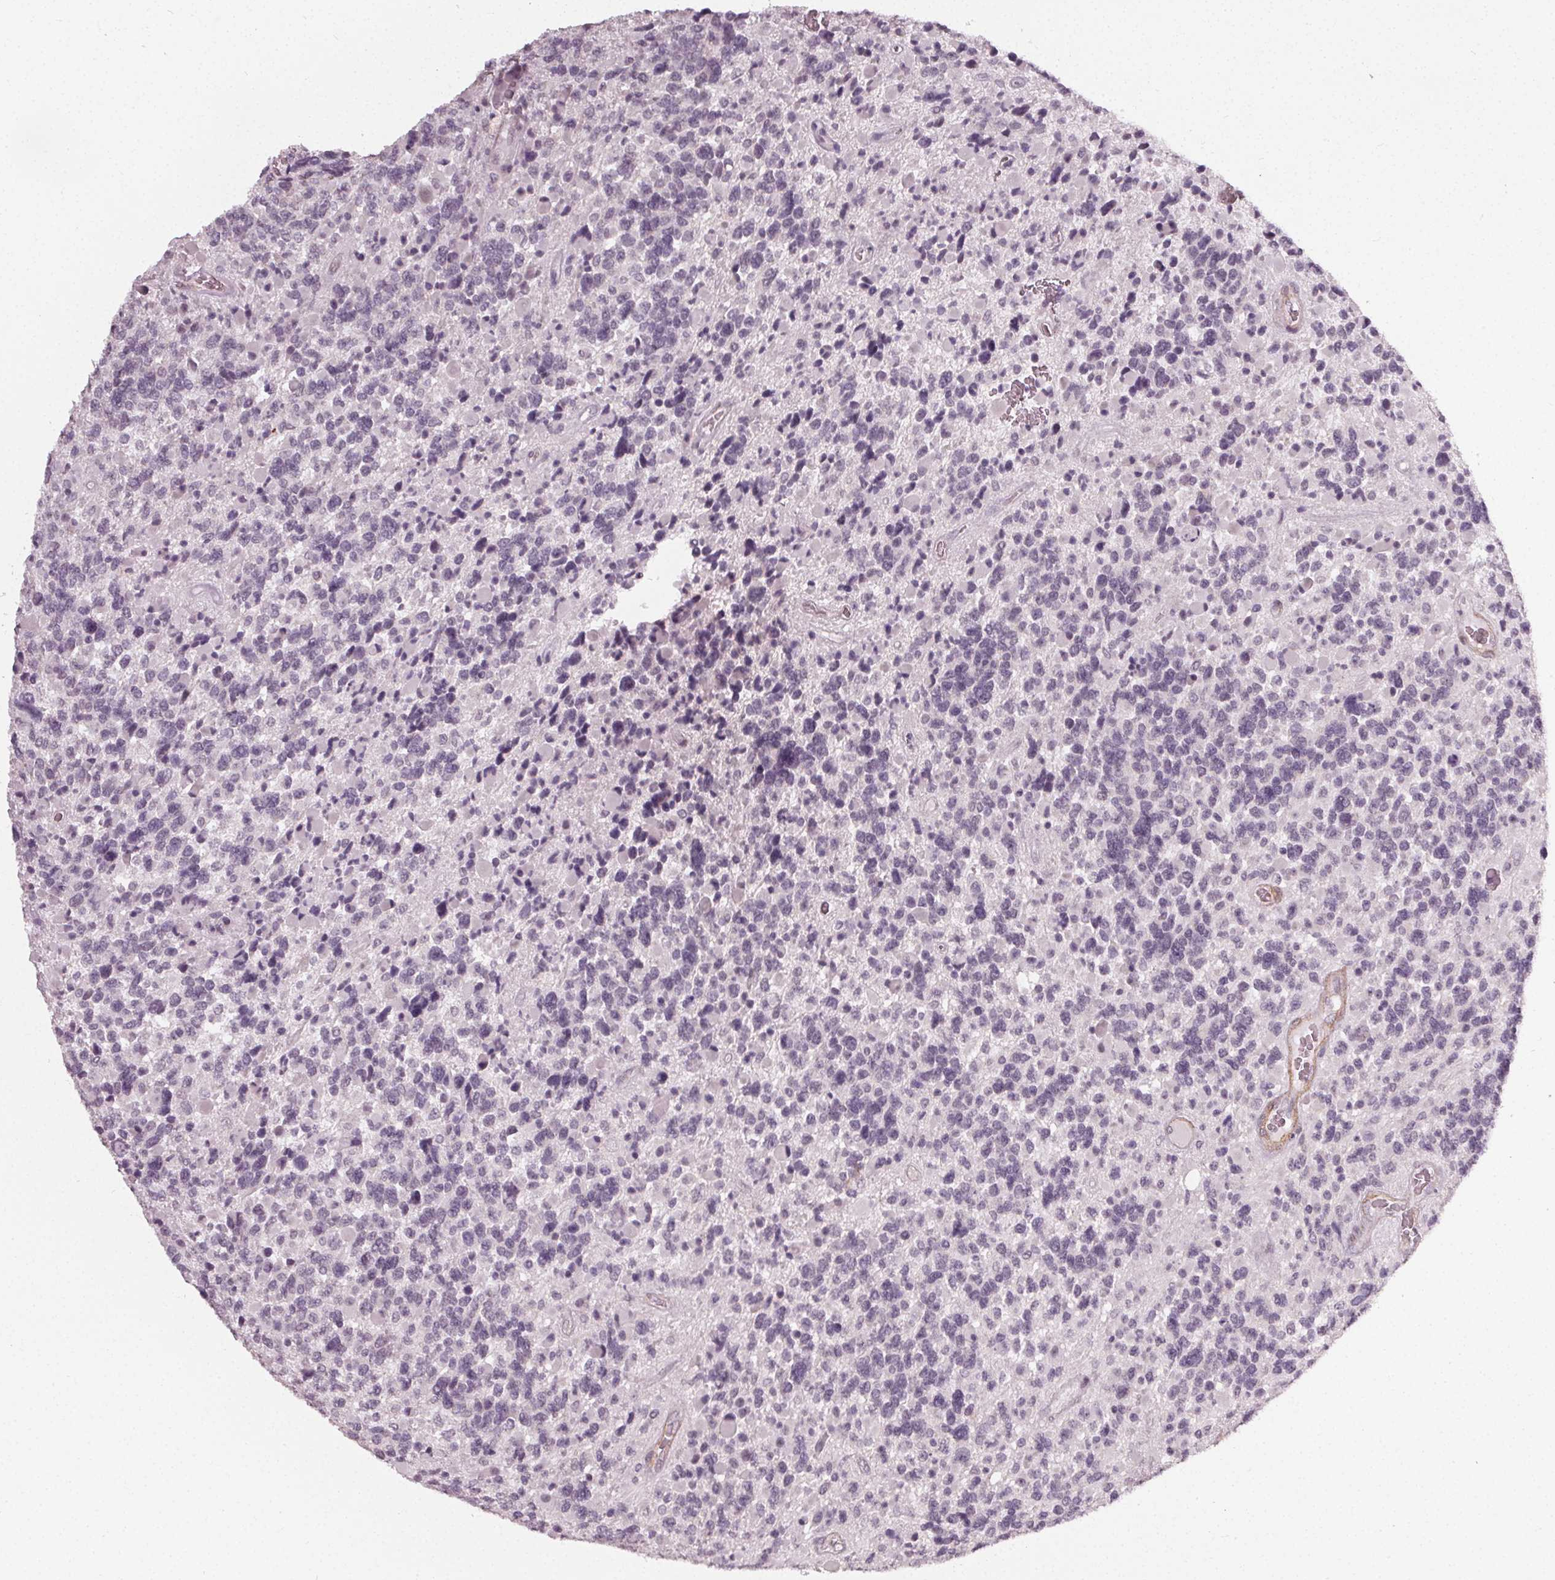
{"staining": {"intensity": "negative", "quantity": "none", "location": "none"}, "tissue": "glioma", "cell_type": "Tumor cells", "image_type": "cancer", "snomed": [{"axis": "morphology", "description": "Glioma, malignant, High grade"}, {"axis": "topography", "description": "Brain"}], "caption": "Micrograph shows no protein staining in tumor cells of glioma tissue. Nuclei are stained in blue.", "gene": "PKP1", "patient": {"sex": "female", "age": 40}}